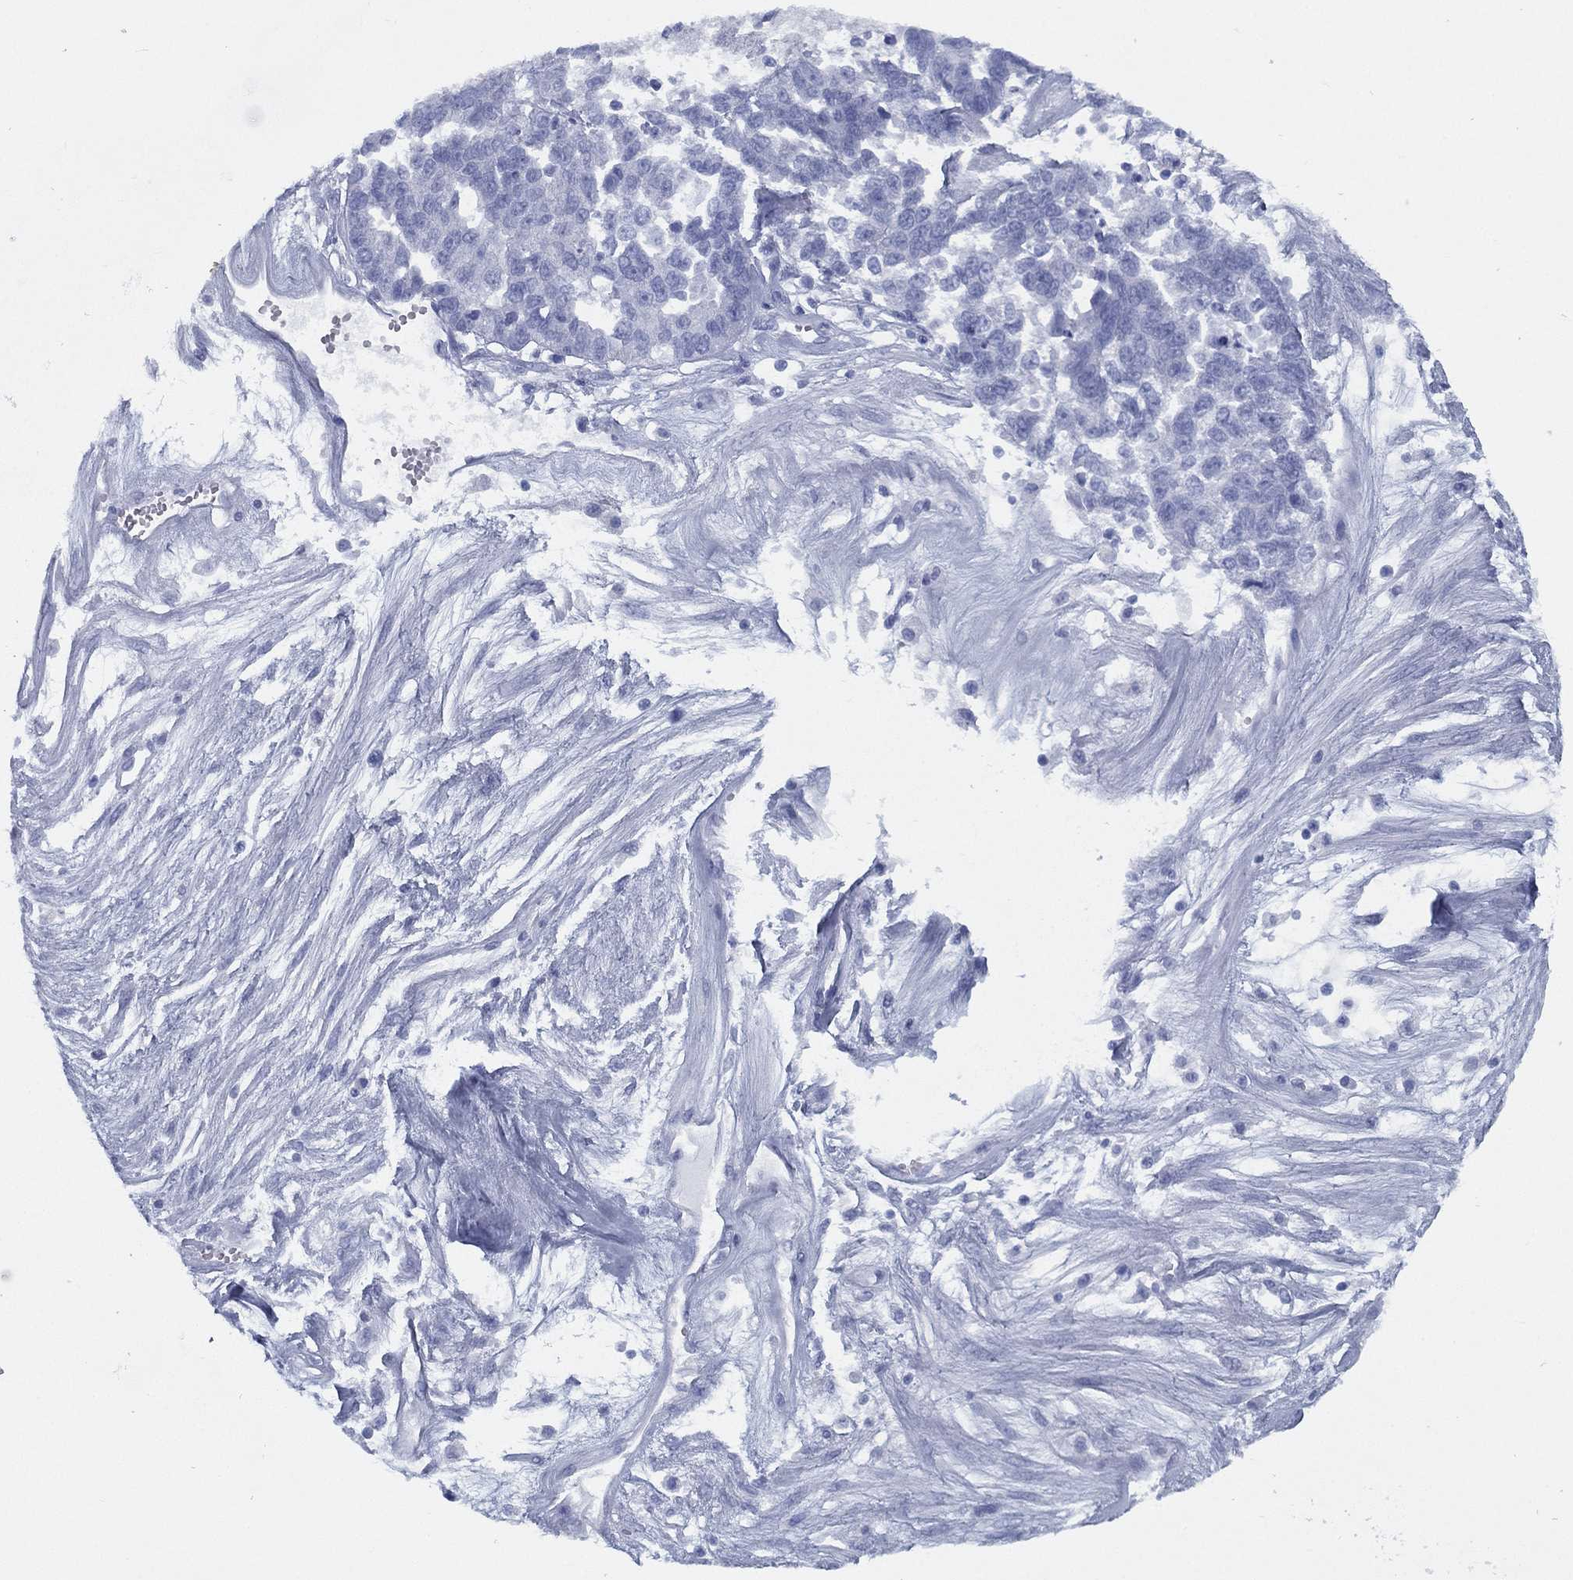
{"staining": {"intensity": "negative", "quantity": "none", "location": "none"}, "tissue": "ovarian cancer", "cell_type": "Tumor cells", "image_type": "cancer", "snomed": [{"axis": "morphology", "description": "Cystadenocarcinoma, serous, NOS"}, {"axis": "topography", "description": "Ovary"}], "caption": "High magnification brightfield microscopy of ovarian serous cystadenocarcinoma stained with DAB (brown) and counterstained with hematoxylin (blue): tumor cells show no significant staining. (Stains: DAB (3,3'-diaminobenzidine) immunohistochemistry (IHC) with hematoxylin counter stain, Microscopy: brightfield microscopy at high magnification).", "gene": "TMEM252", "patient": {"sex": "female", "age": 87}}